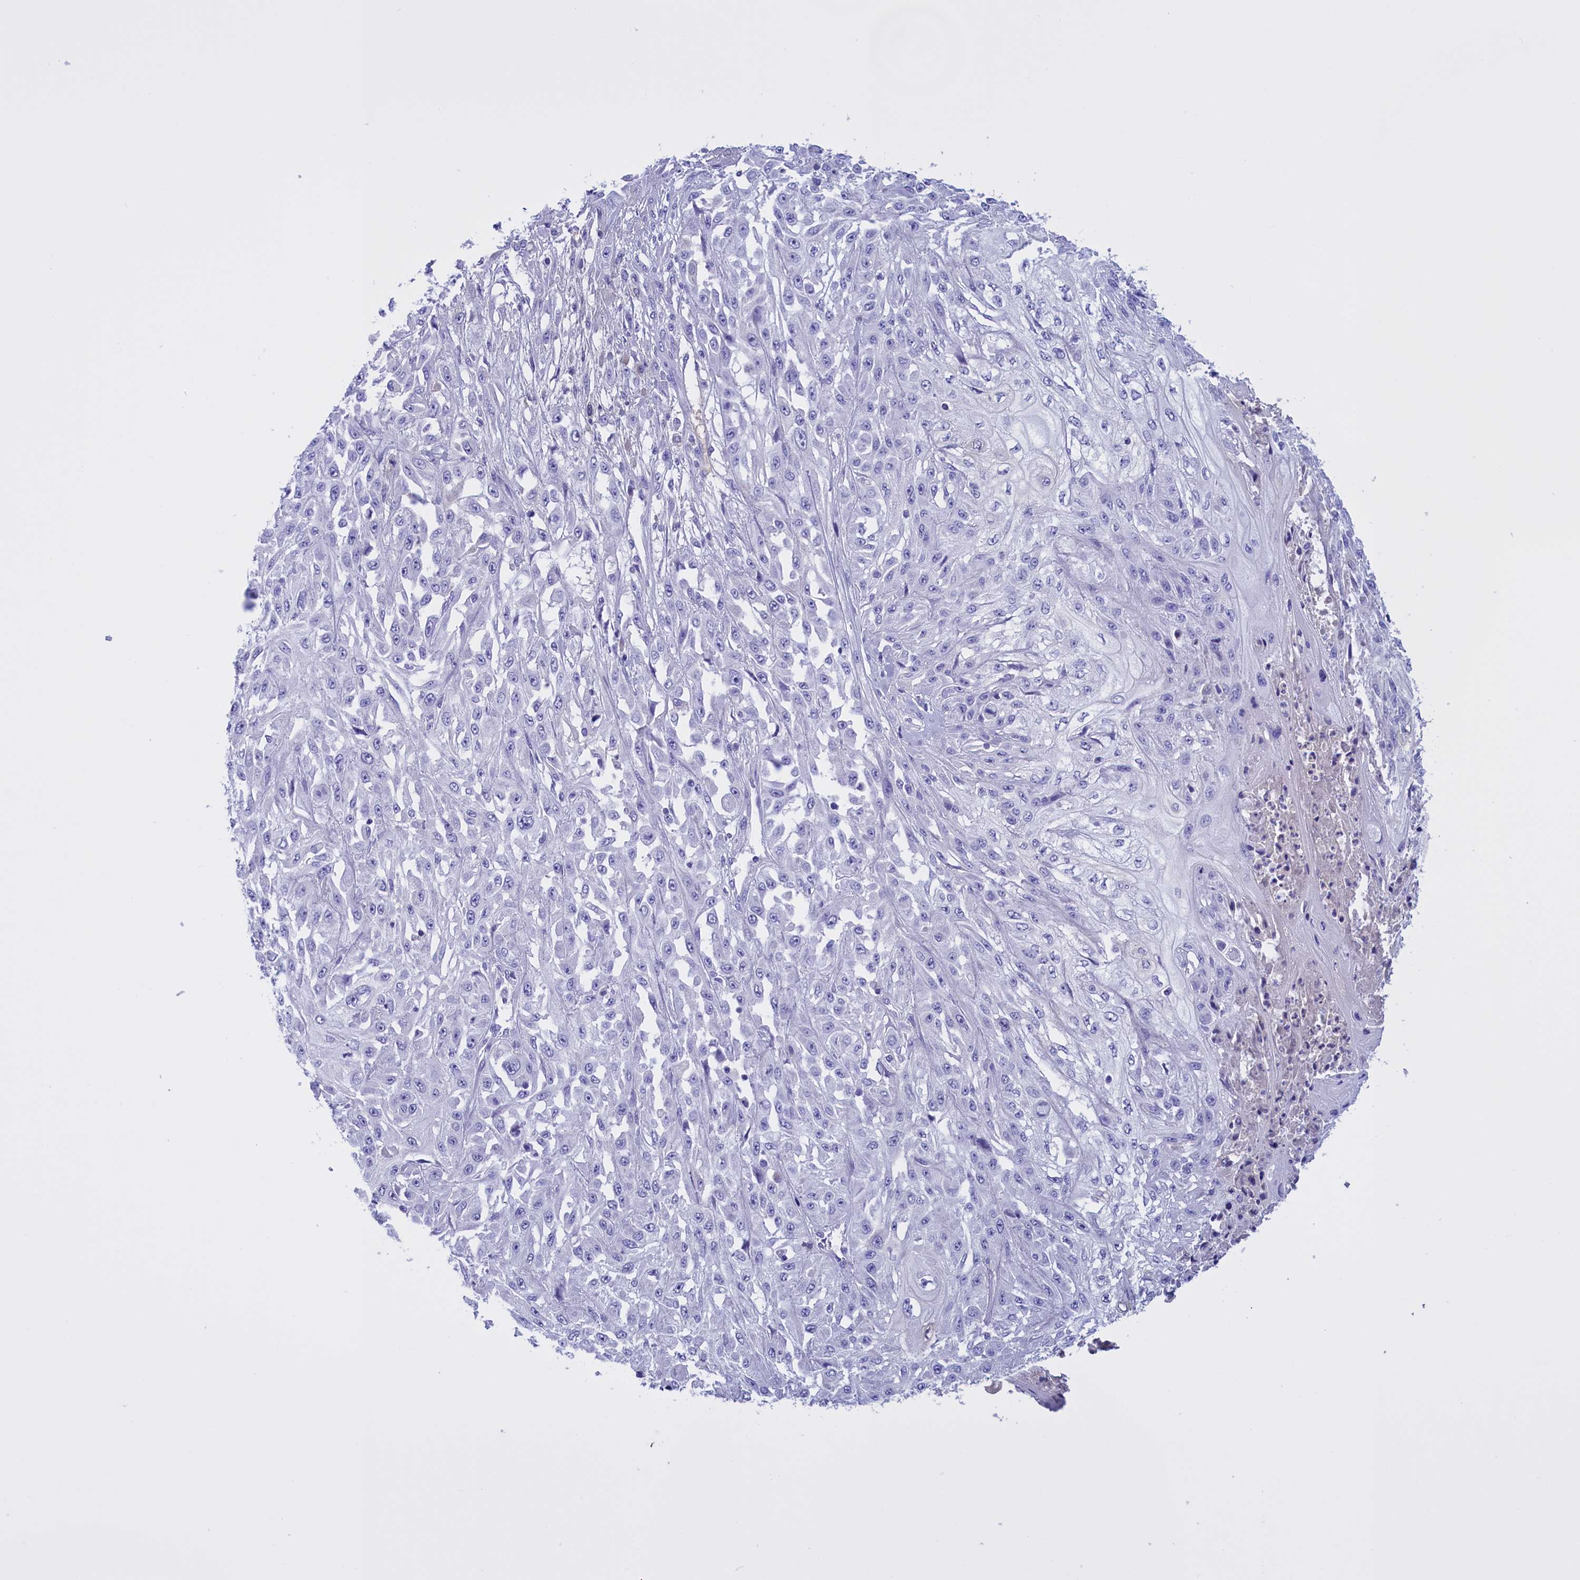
{"staining": {"intensity": "negative", "quantity": "none", "location": "none"}, "tissue": "skin cancer", "cell_type": "Tumor cells", "image_type": "cancer", "snomed": [{"axis": "morphology", "description": "Squamous cell carcinoma, NOS"}, {"axis": "morphology", "description": "Squamous cell carcinoma, metastatic, NOS"}, {"axis": "topography", "description": "Skin"}, {"axis": "topography", "description": "Lymph node"}], "caption": "This image is of skin squamous cell carcinoma stained with immunohistochemistry (IHC) to label a protein in brown with the nuclei are counter-stained blue. There is no expression in tumor cells. (Stains: DAB (3,3'-diaminobenzidine) IHC with hematoxylin counter stain, Microscopy: brightfield microscopy at high magnification).", "gene": "PROK2", "patient": {"sex": "male", "age": 75}}